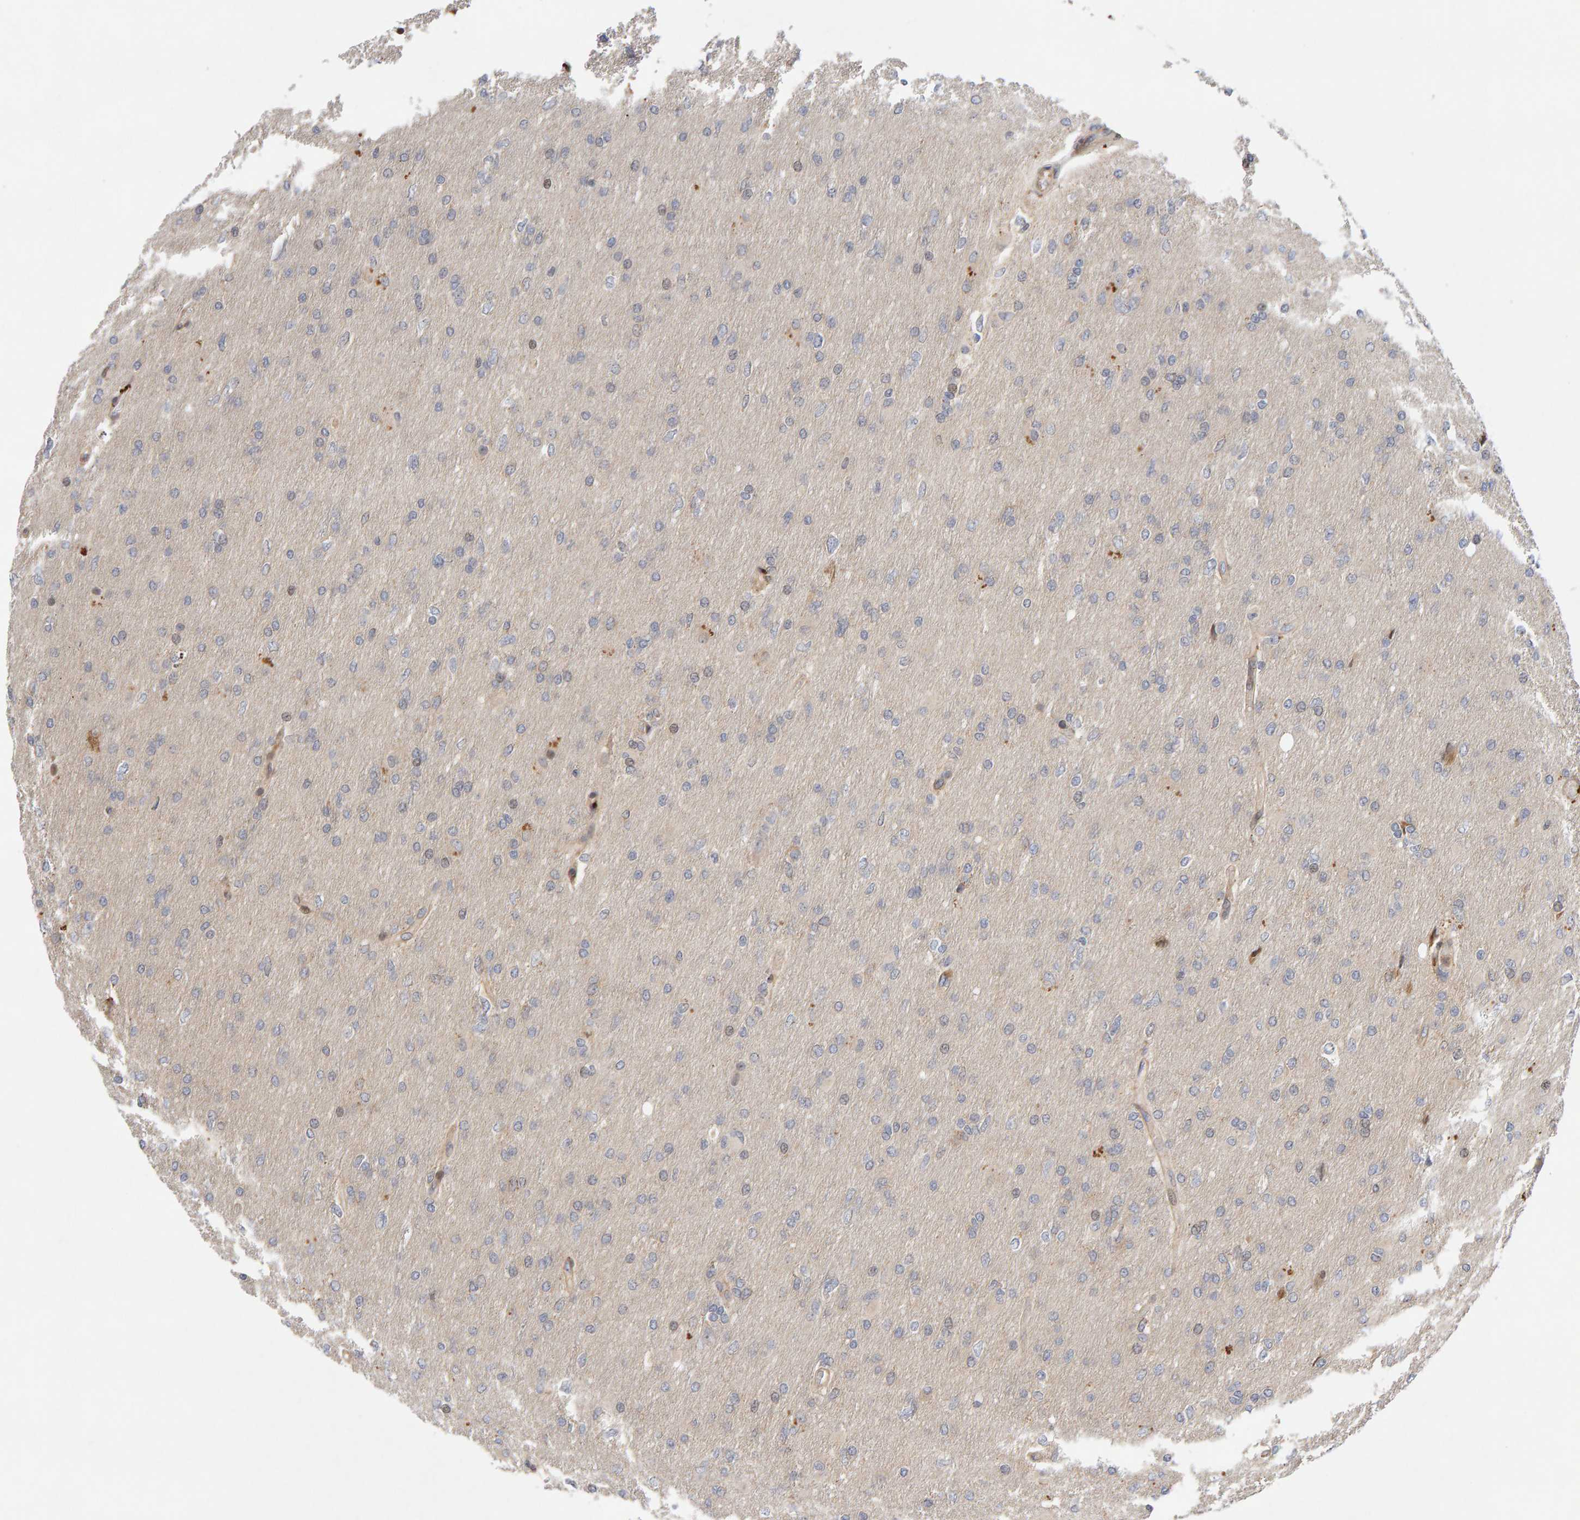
{"staining": {"intensity": "negative", "quantity": "none", "location": "none"}, "tissue": "glioma", "cell_type": "Tumor cells", "image_type": "cancer", "snomed": [{"axis": "morphology", "description": "Glioma, malignant, High grade"}, {"axis": "topography", "description": "Cerebral cortex"}], "caption": "High magnification brightfield microscopy of high-grade glioma (malignant) stained with DAB (3,3'-diaminobenzidine) (brown) and counterstained with hematoxylin (blue): tumor cells show no significant staining. Brightfield microscopy of immunohistochemistry (IHC) stained with DAB (brown) and hematoxylin (blue), captured at high magnification.", "gene": "LZTS1", "patient": {"sex": "female", "age": 36}}